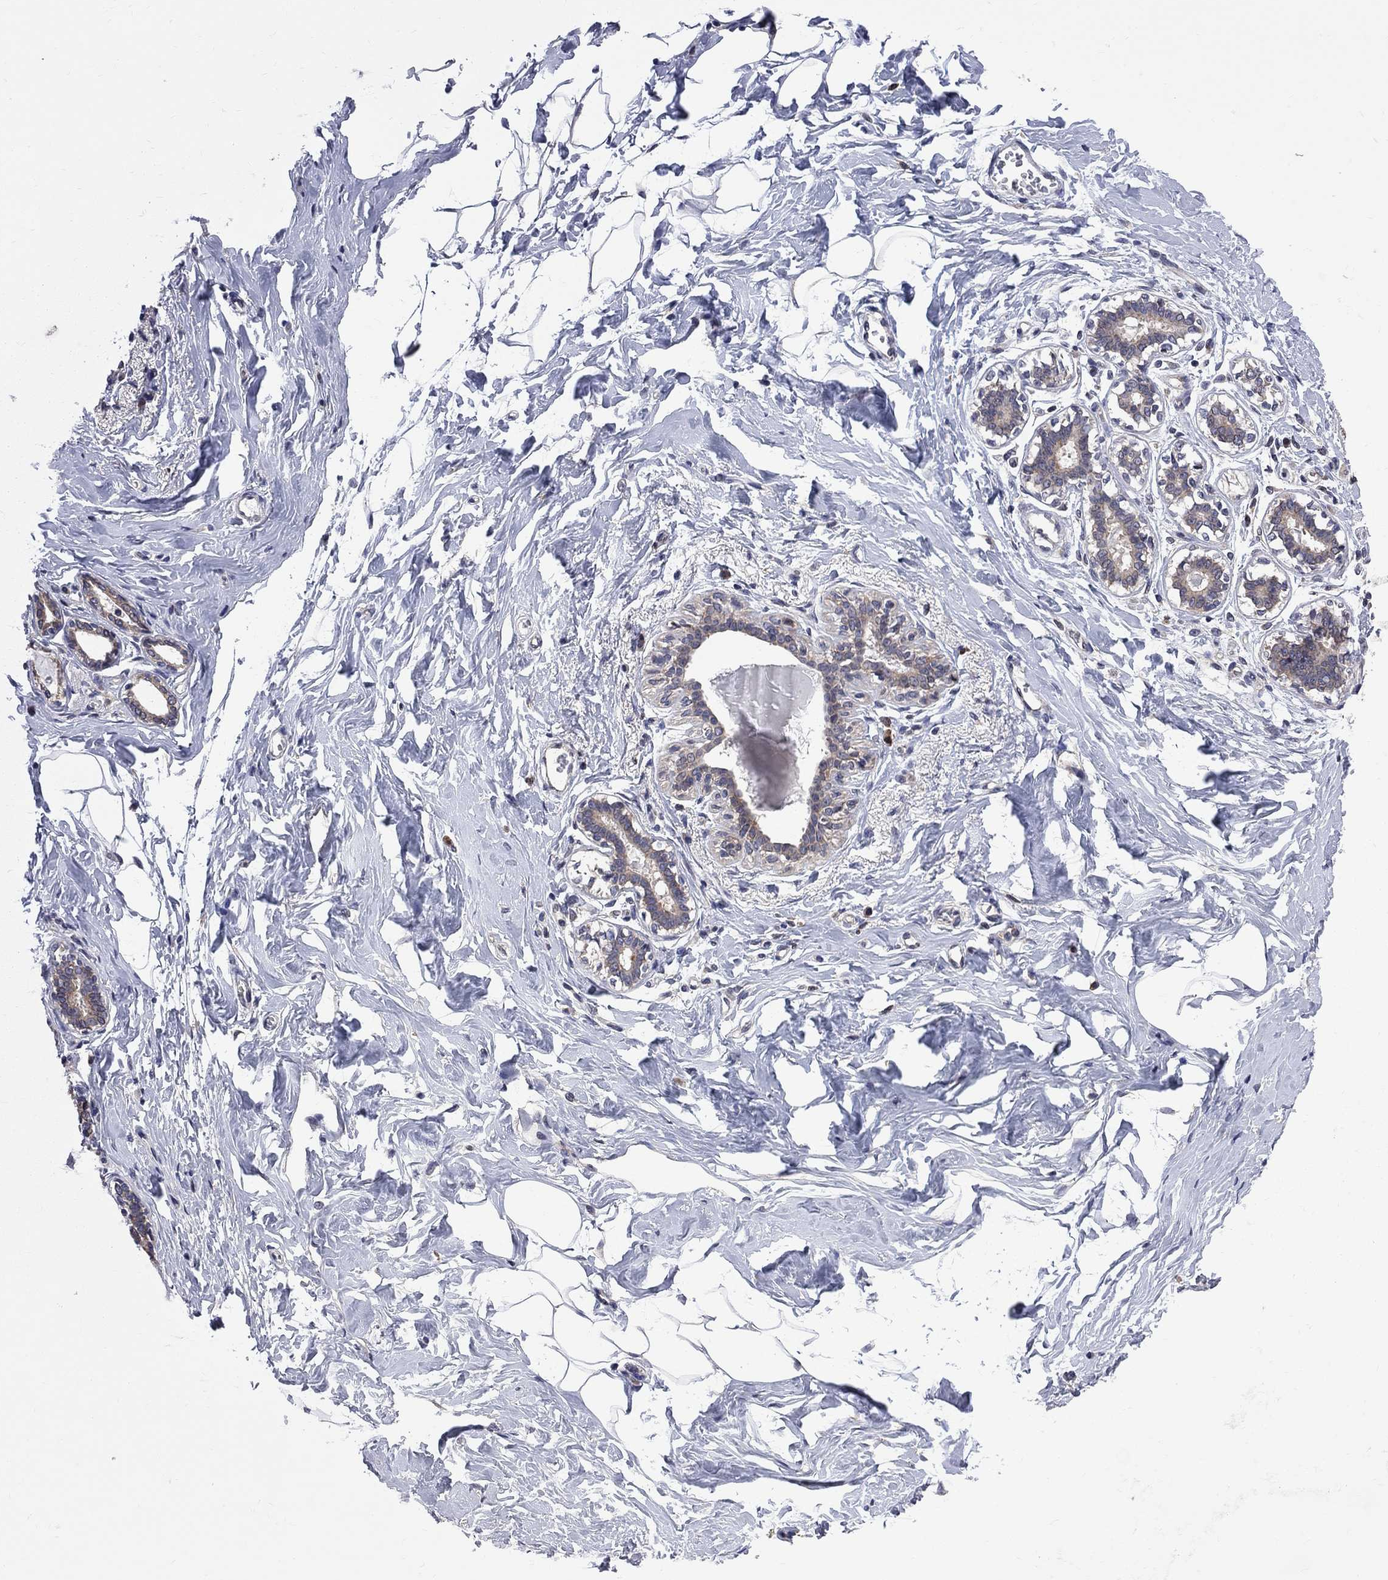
{"staining": {"intensity": "negative", "quantity": "none", "location": "none"}, "tissue": "breast", "cell_type": "Adipocytes", "image_type": "normal", "snomed": [{"axis": "morphology", "description": "Normal tissue, NOS"}, {"axis": "morphology", "description": "Lobular carcinoma, in situ"}, {"axis": "topography", "description": "Breast"}], "caption": "The micrograph demonstrates no significant positivity in adipocytes of breast. The staining is performed using DAB brown chromogen with nuclei counter-stained in using hematoxylin.", "gene": "CNOT11", "patient": {"sex": "female", "age": 35}}